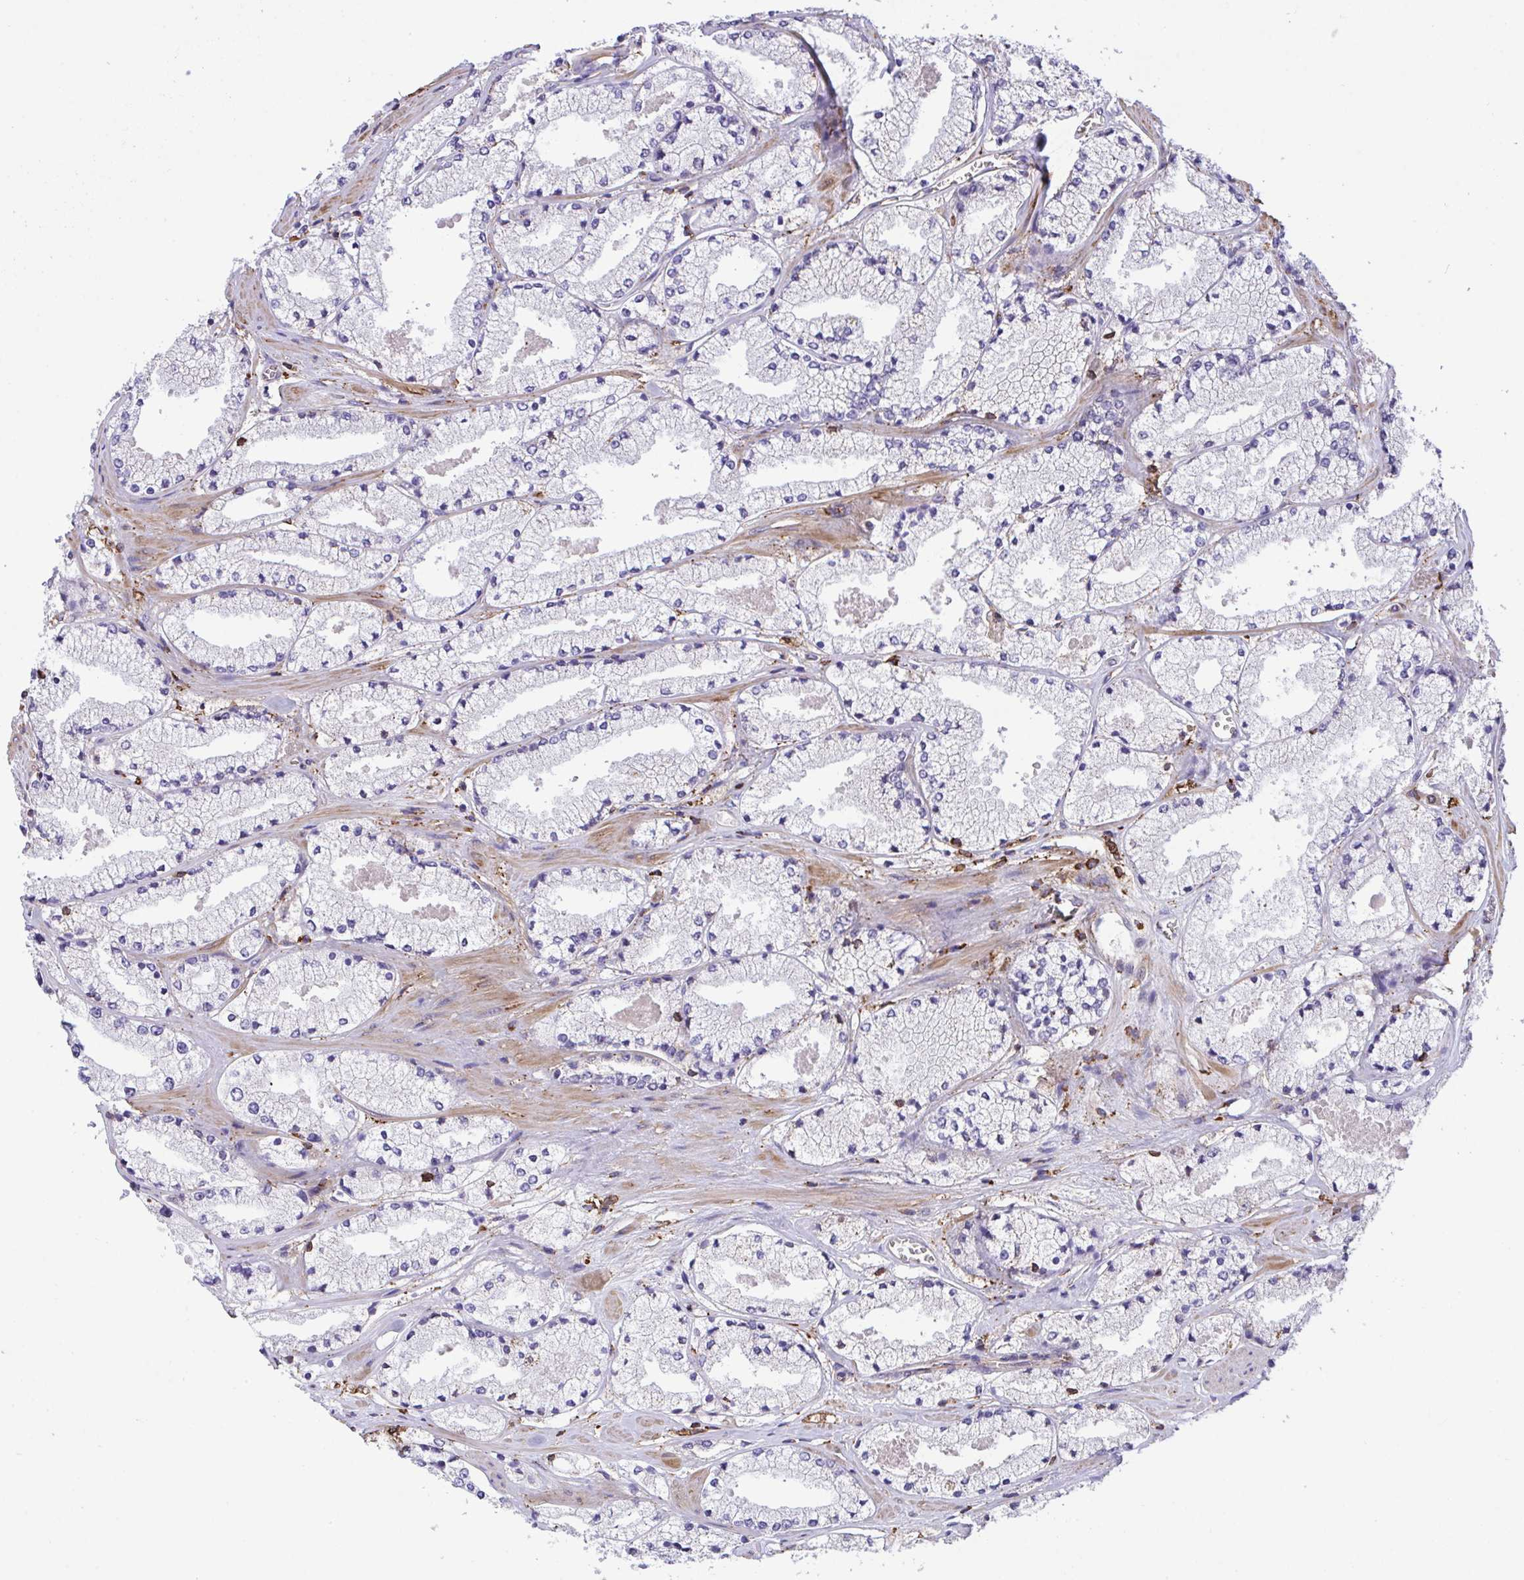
{"staining": {"intensity": "weak", "quantity": "<25%", "location": "cytoplasmic/membranous"}, "tissue": "prostate cancer", "cell_type": "Tumor cells", "image_type": "cancer", "snomed": [{"axis": "morphology", "description": "Adenocarcinoma, High grade"}, {"axis": "topography", "description": "Prostate"}], "caption": "Immunohistochemical staining of human prostate cancer demonstrates no significant expression in tumor cells.", "gene": "PPIH", "patient": {"sex": "male", "age": 63}}